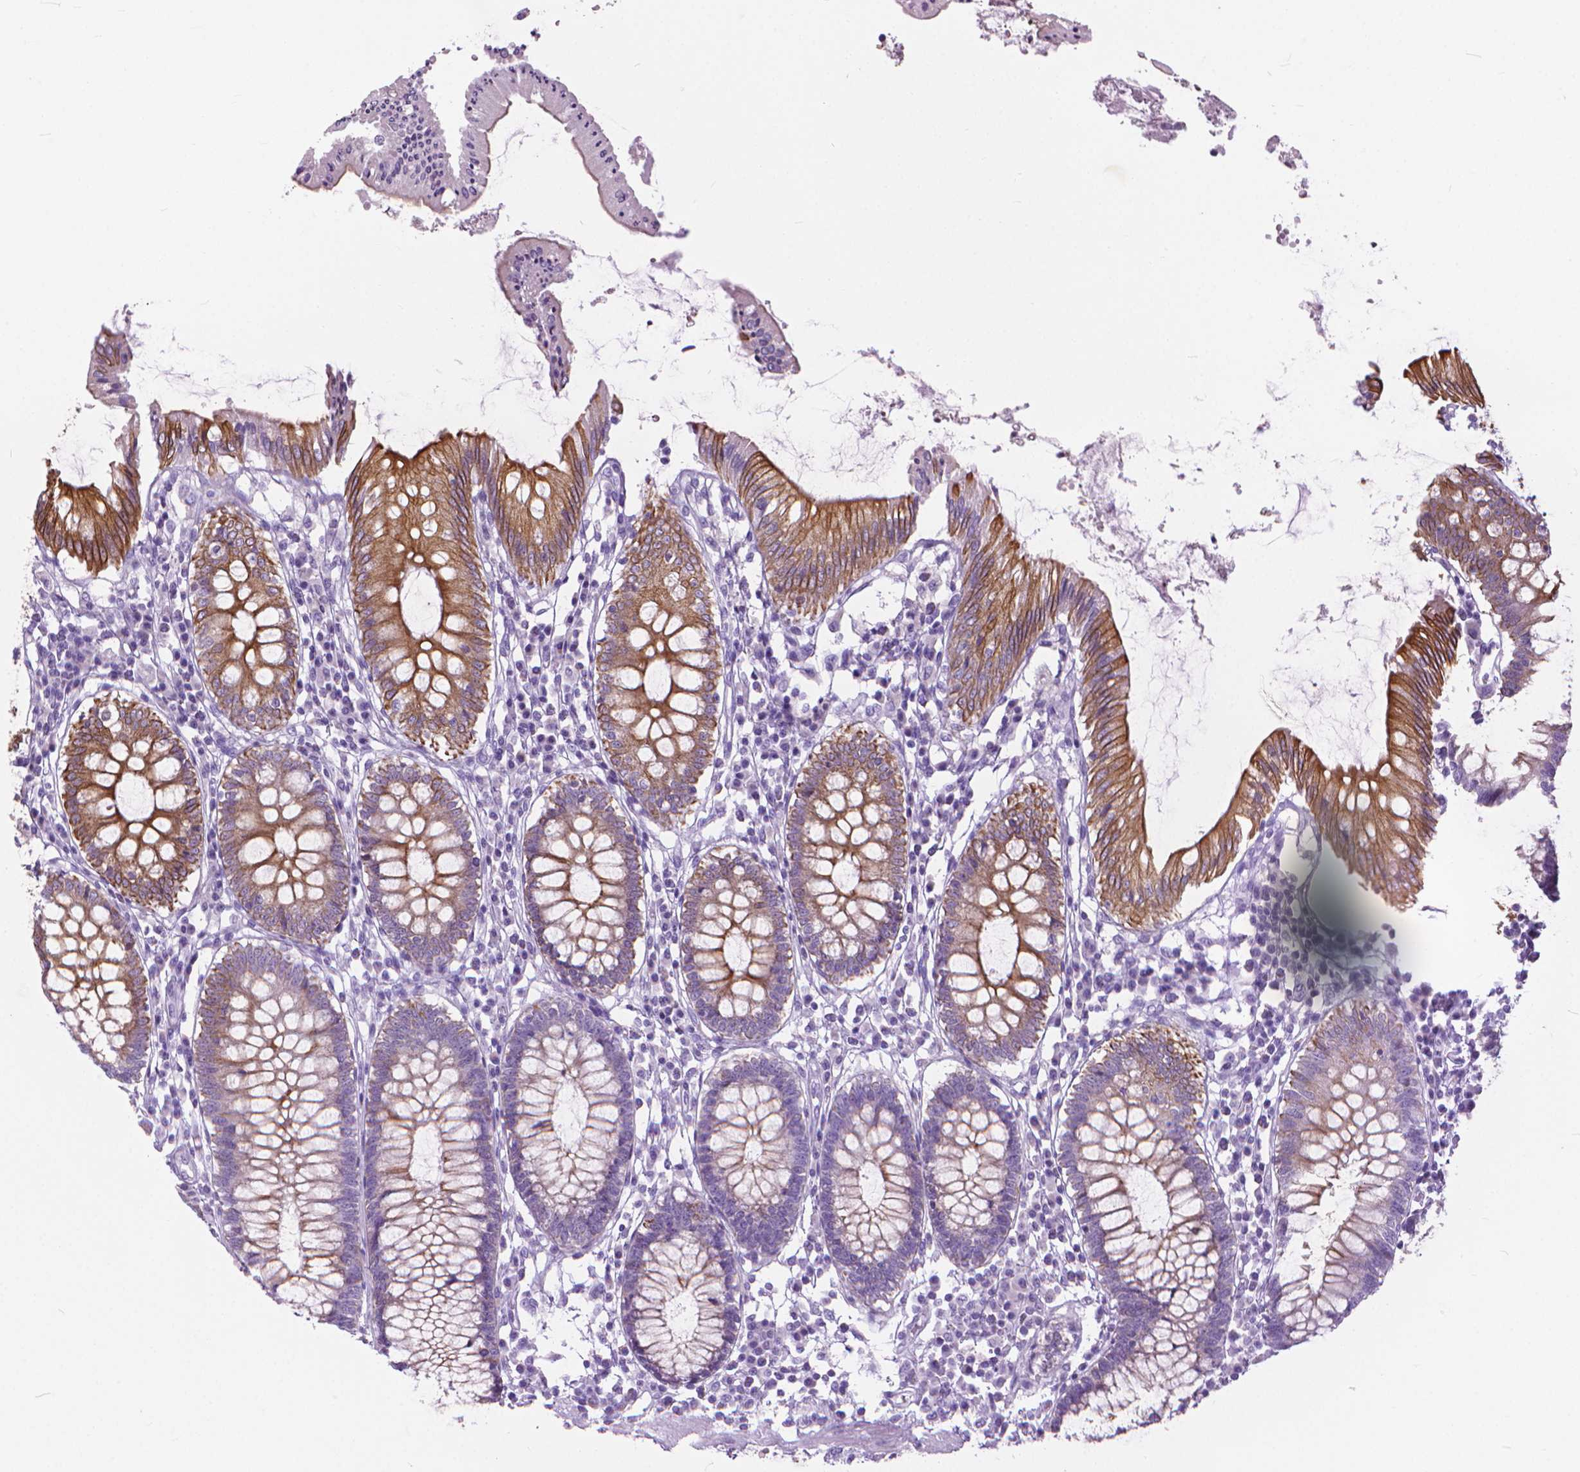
{"staining": {"intensity": "negative", "quantity": "none", "location": "none"}, "tissue": "colon", "cell_type": "Endothelial cells", "image_type": "normal", "snomed": [{"axis": "morphology", "description": "Normal tissue, NOS"}, {"axis": "morphology", "description": "Adenocarcinoma, NOS"}, {"axis": "topography", "description": "Colon"}], "caption": "This micrograph is of benign colon stained with immunohistochemistry (IHC) to label a protein in brown with the nuclei are counter-stained blue. There is no staining in endothelial cells. The staining was performed using DAB to visualize the protein expression in brown, while the nuclei were stained in blue with hematoxylin (Magnification: 20x).", "gene": "HTR2B", "patient": {"sex": "male", "age": 83}}